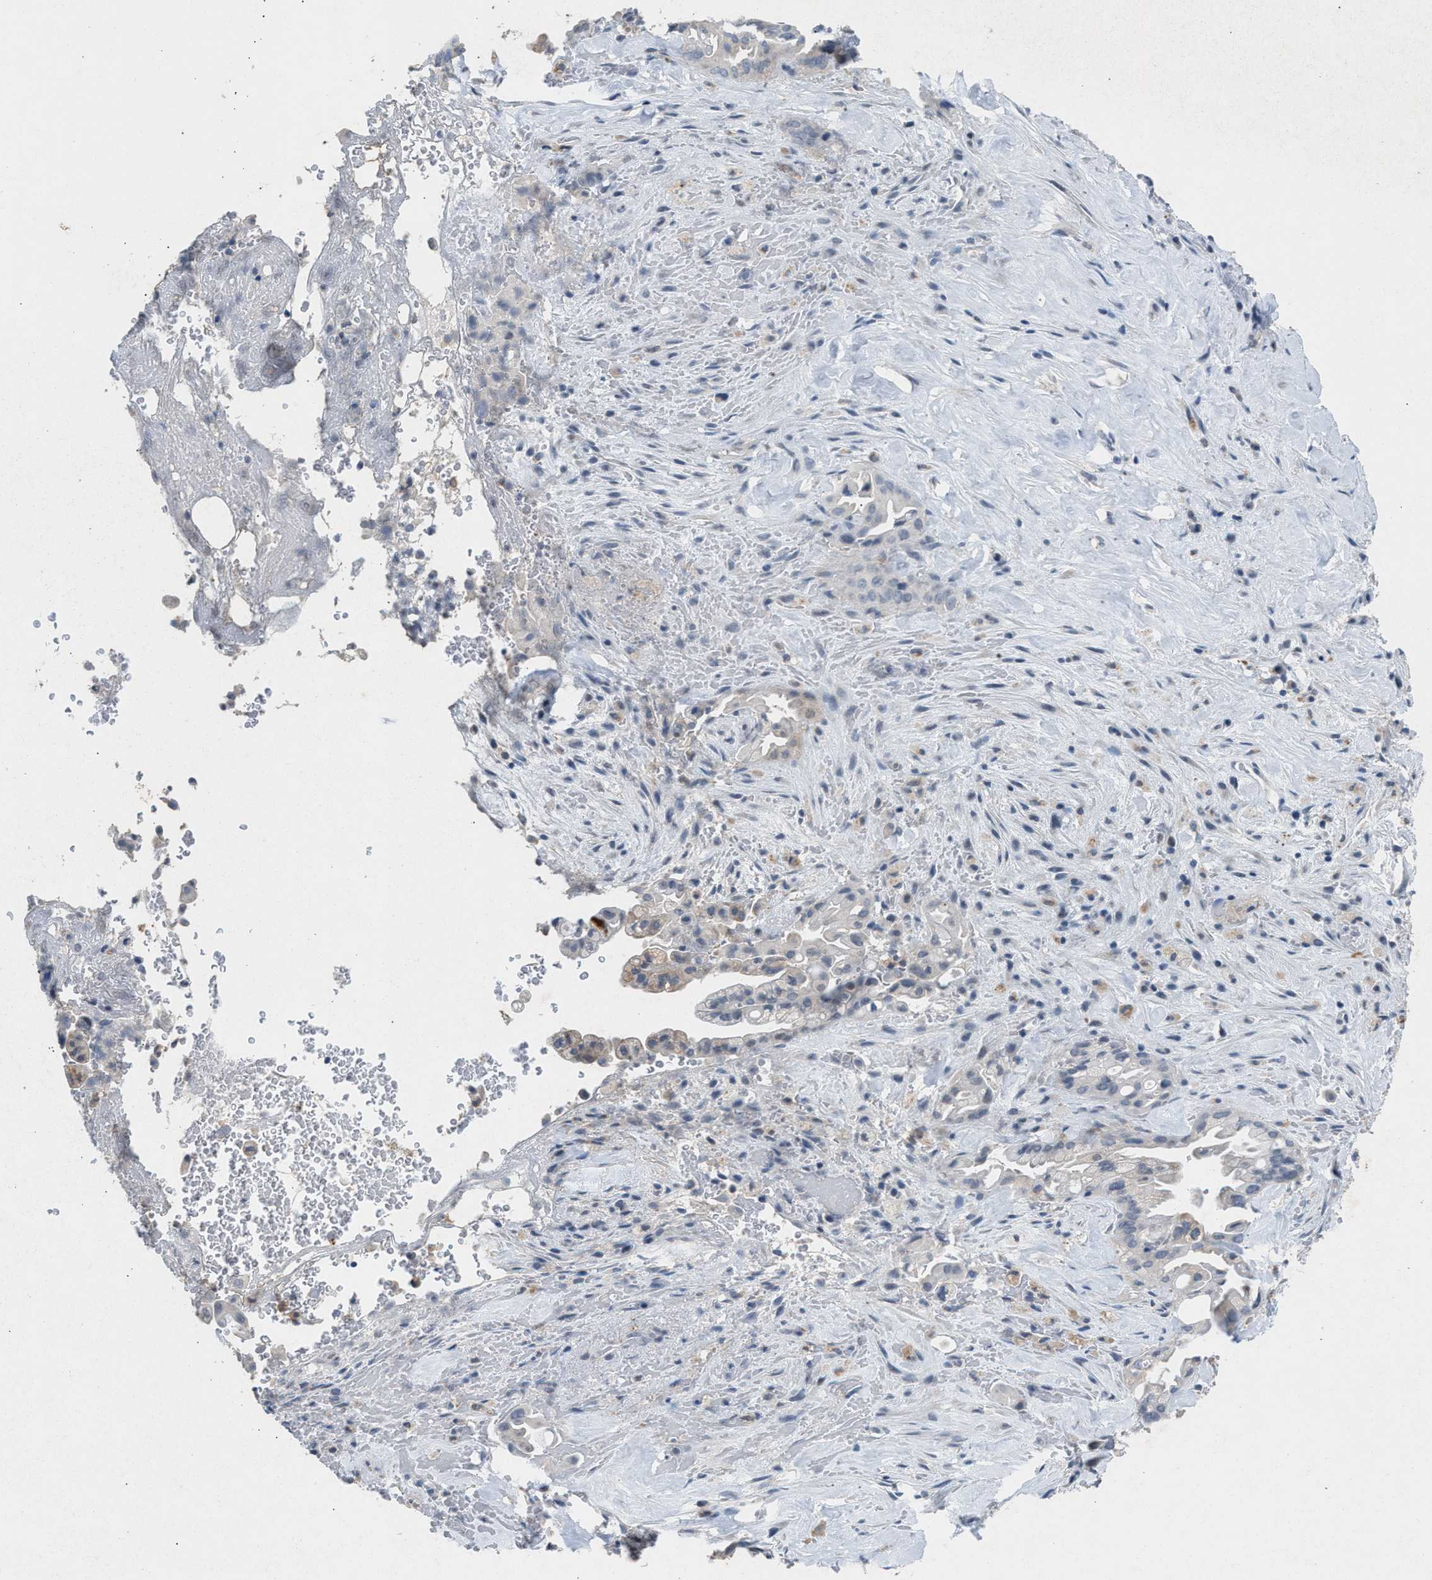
{"staining": {"intensity": "weak", "quantity": "<25%", "location": "cytoplasmic/membranous"}, "tissue": "liver cancer", "cell_type": "Tumor cells", "image_type": "cancer", "snomed": [{"axis": "morphology", "description": "Cholangiocarcinoma"}, {"axis": "topography", "description": "Liver"}], "caption": "Human liver cancer stained for a protein using IHC displays no positivity in tumor cells.", "gene": "SLC5A5", "patient": {"sex": "female", "age": 68}}